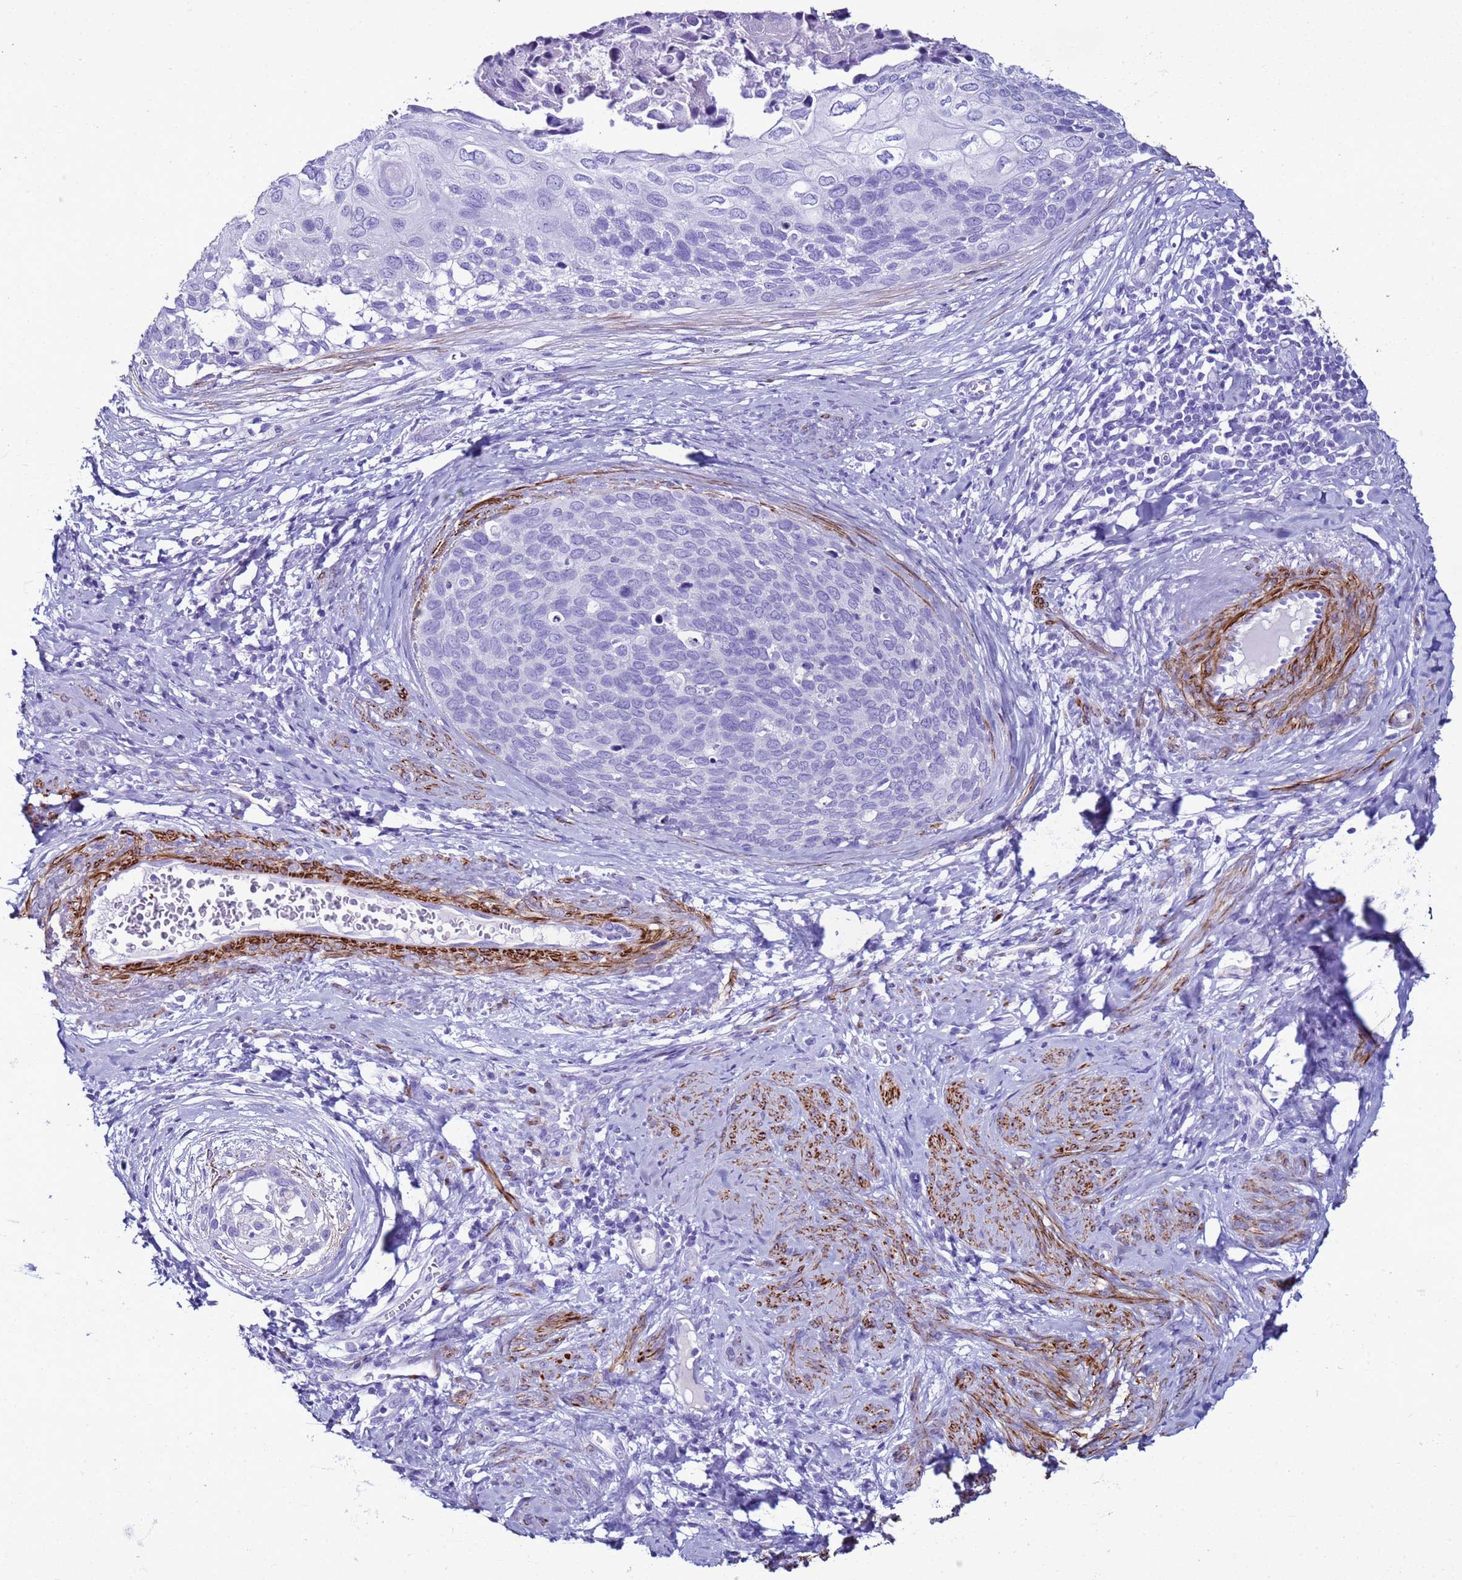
{"staining": {"intensity": "negative", "quantity": "none", "location": "none"}, "tissue": "cervical cancer", "cell_type": "Tumor cells", "image_type": "cancer", "snomed": [{"axis": "morphology", "description": "Squamous cell carcinoma, NOS"}, {"axis": "topography", "description": "Cervix"}], "caption": "This is a micrograph of immunohistochemistry (IHC) staining of squamous cell carcinoma (cervical), which shows no positivity in tumor cells.", "gene": "LCMT1", "patient": {"sex": "female", "age": 80}}